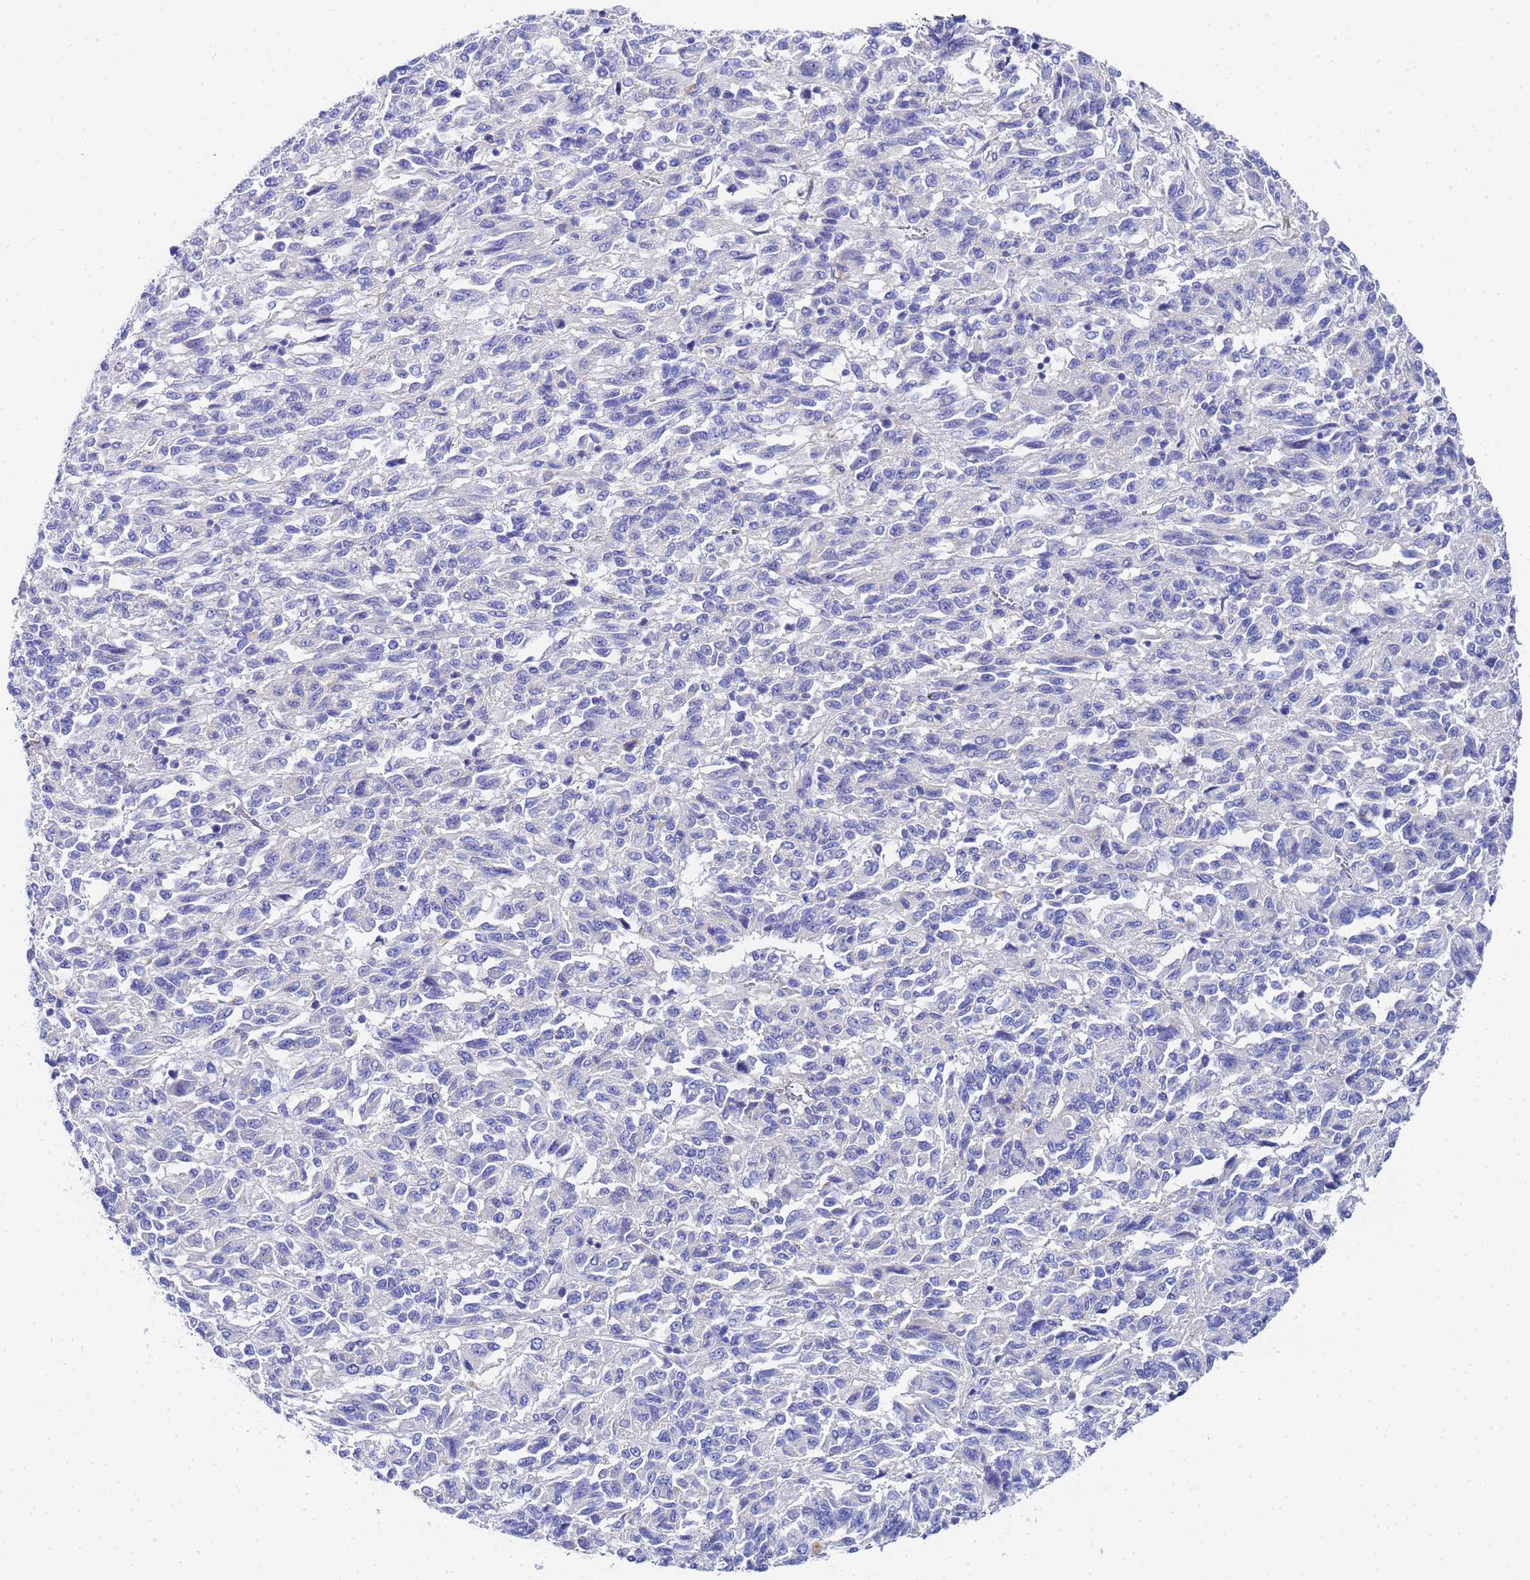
{"staining": {"intensity": "negative", "quantity": "none", "location": "none"}, "tissue": "melanoma", "cell_type": "Tumor cells", "image_type": "cancer", "snomed": [{"axis": "morphology", "description": "Malignant melanoma, Metastatic site"}, {"axis": "topography", "description": "Lung"}], "caption": "Immunohistochemistry (IHC) of human melanoma shows no expression in tumor cells.", "gene": "RAB39B", "patient": {"sex": "male", "age": 64}}